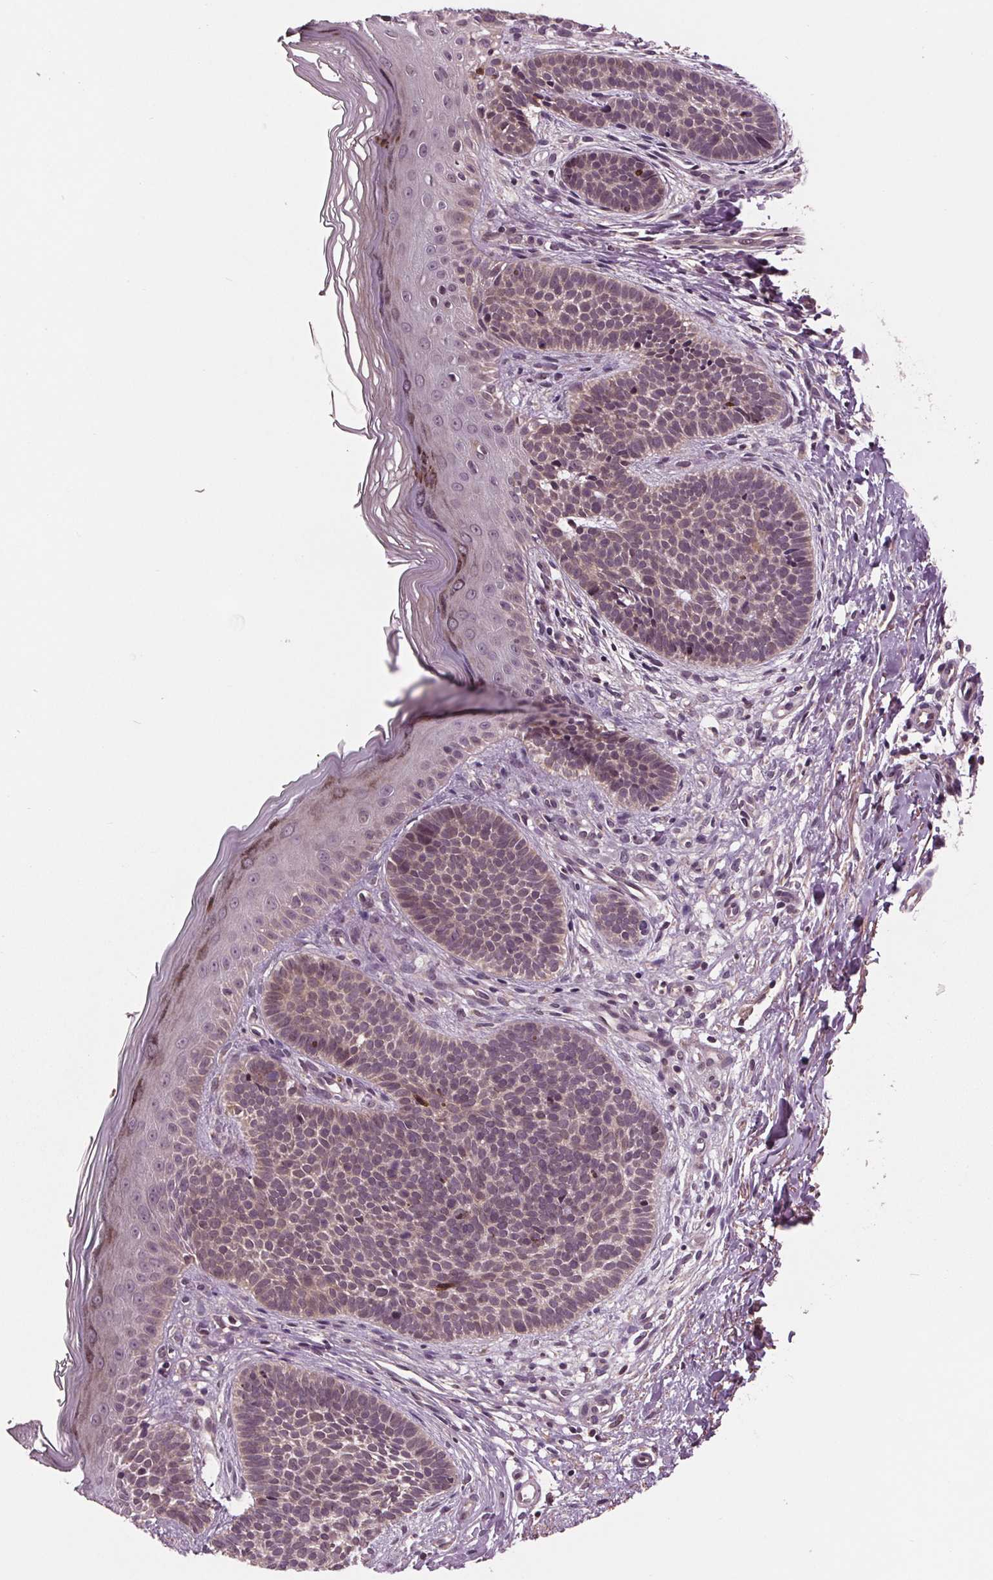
{"staining": {"intensity": "weak", "quantity": "<25%", "location": "cytoplasmic/membranous"}, "tissue": "skin cancer", "cell_type": "Tumor cells", "image_type": "cancer", "snomed": [{"axis": "morphology", "description": "Basal cell carcinoma"}, {"axis": "topography", "description": "Skin"}], "caption": "The immunohistochemistry photomicrograph has no significant positivity in tumor cells of skin cancer (basal cell carcinoma) tissue.", "gene": "MAPK8", "patient": {"sex": "female", "age": 70}}